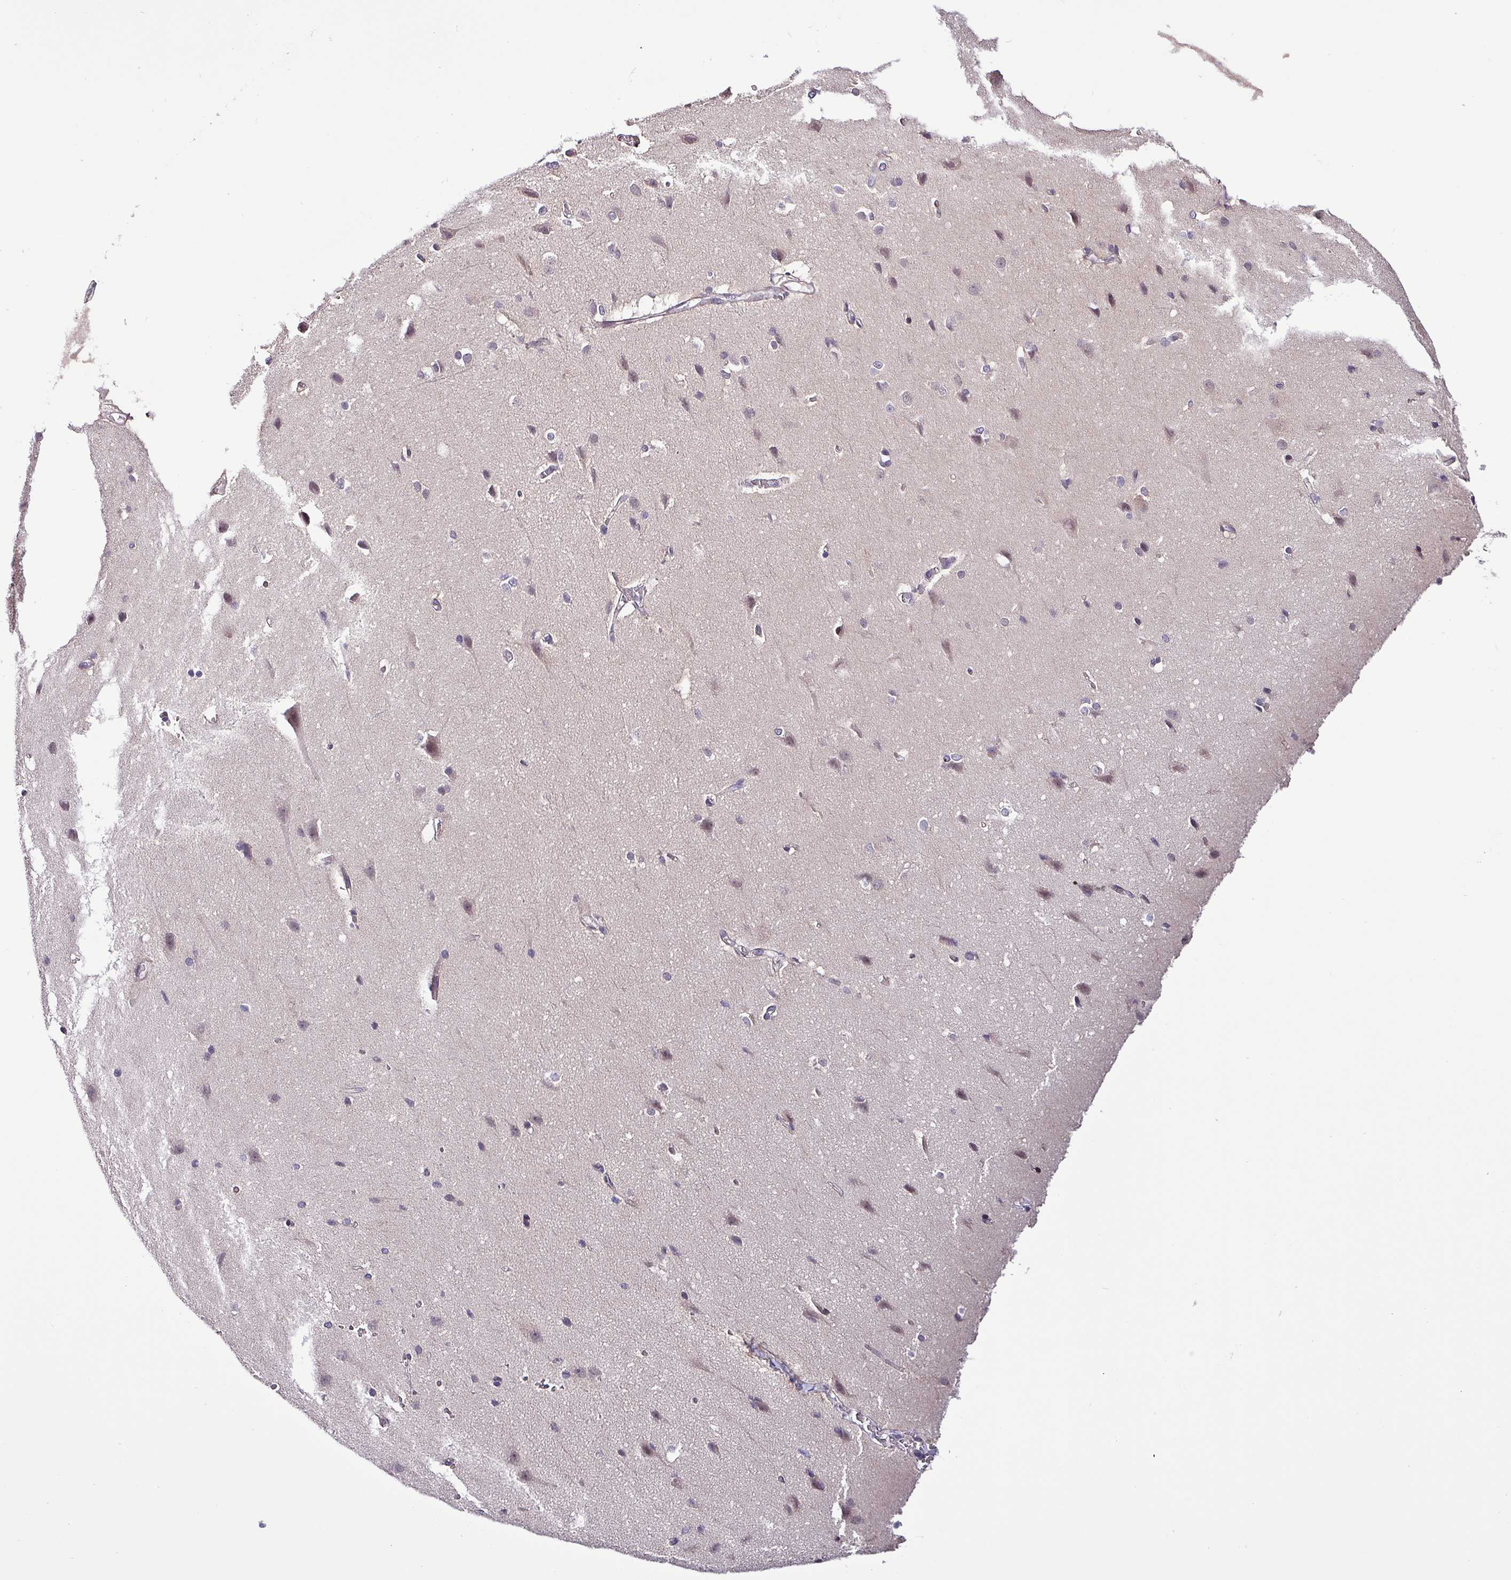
{"staining": {"intensity": "negative", "quantity": "none", "location": "none"}, "tissue": "cerebral cortex", "cell_type": "Endothelial cells", "image_type": "normal", "snomed": [{"axis": "morphology", "description": "Normal tissue, NOS"}, {"axis": "topography", "description": "Cerebral cortex"}], "caption": "The micrograph displays no significant staining in endothelial cells of cerebral cortex.", "gene": "GRAPL", "patient": {"sex": "male", "age": 37}}